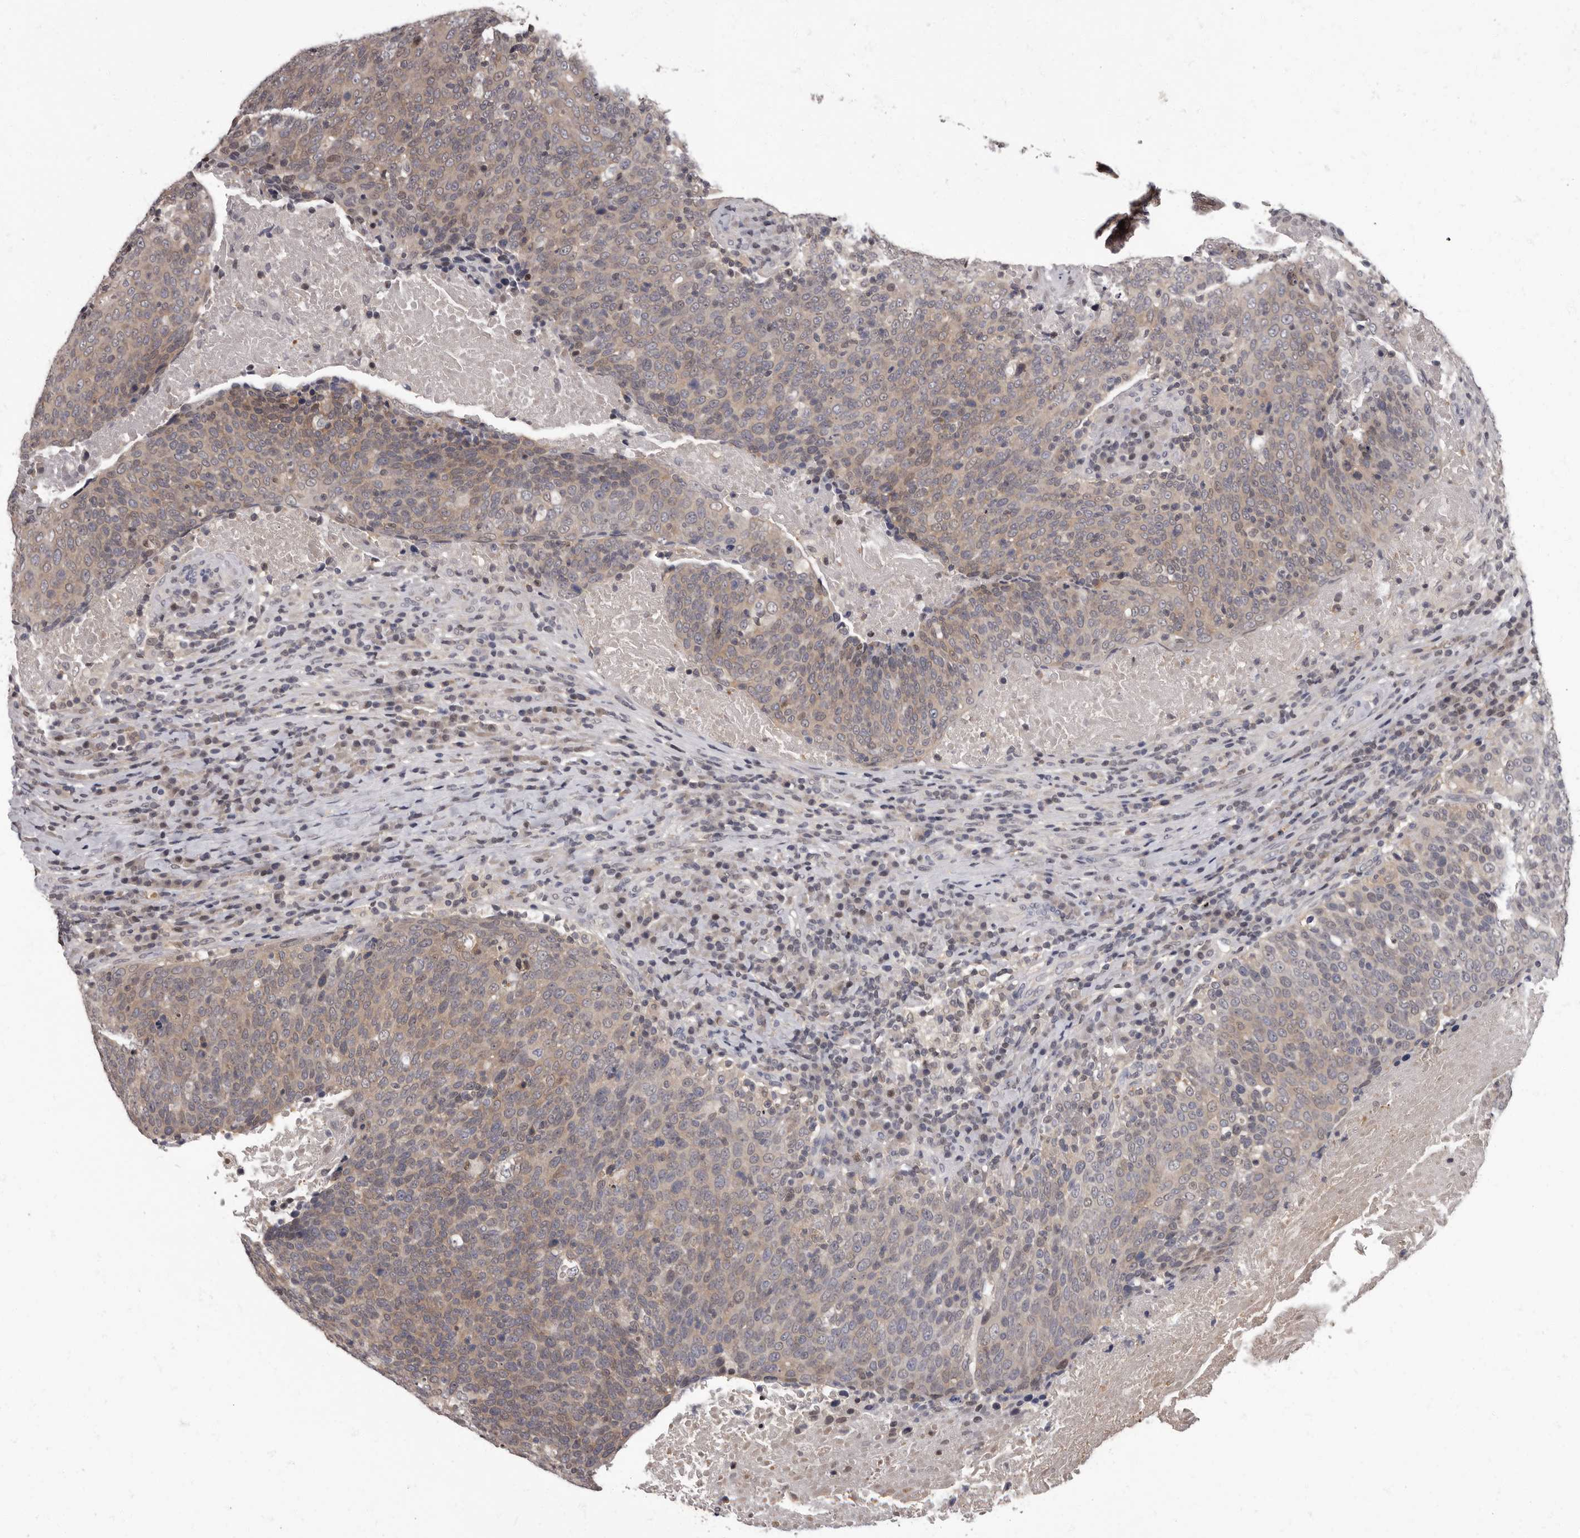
{"staining": {"intensity": "weak", "quantity": ">75%", "location": "cytoplasmic/membranous"}, "tissue": "head and neck cancer", "cell_type": "Tumor cells", "image_type": "cancer", "snomed": [{"axis": "morphology", "description": "Squamous cell carcinoma, NOS"}, {"axis": "morphology", "description": "Squamous cell carcinoma, metastatic, NOS"}, {"axis": "topography", "description": "Lymph node"}, {"axis": "topography", "description": "Head-Neck"}], "caption": "A low amount of weak cytoplasmic/membranous positivity is appreciated in approximately >75% of tumor cells in head and neck squamous cell carcinoma tissue. (IHC, brightfield microscopy, high magnification).", "gene": "C1orf50", "patient": {"sex": "male", "age": 62}}